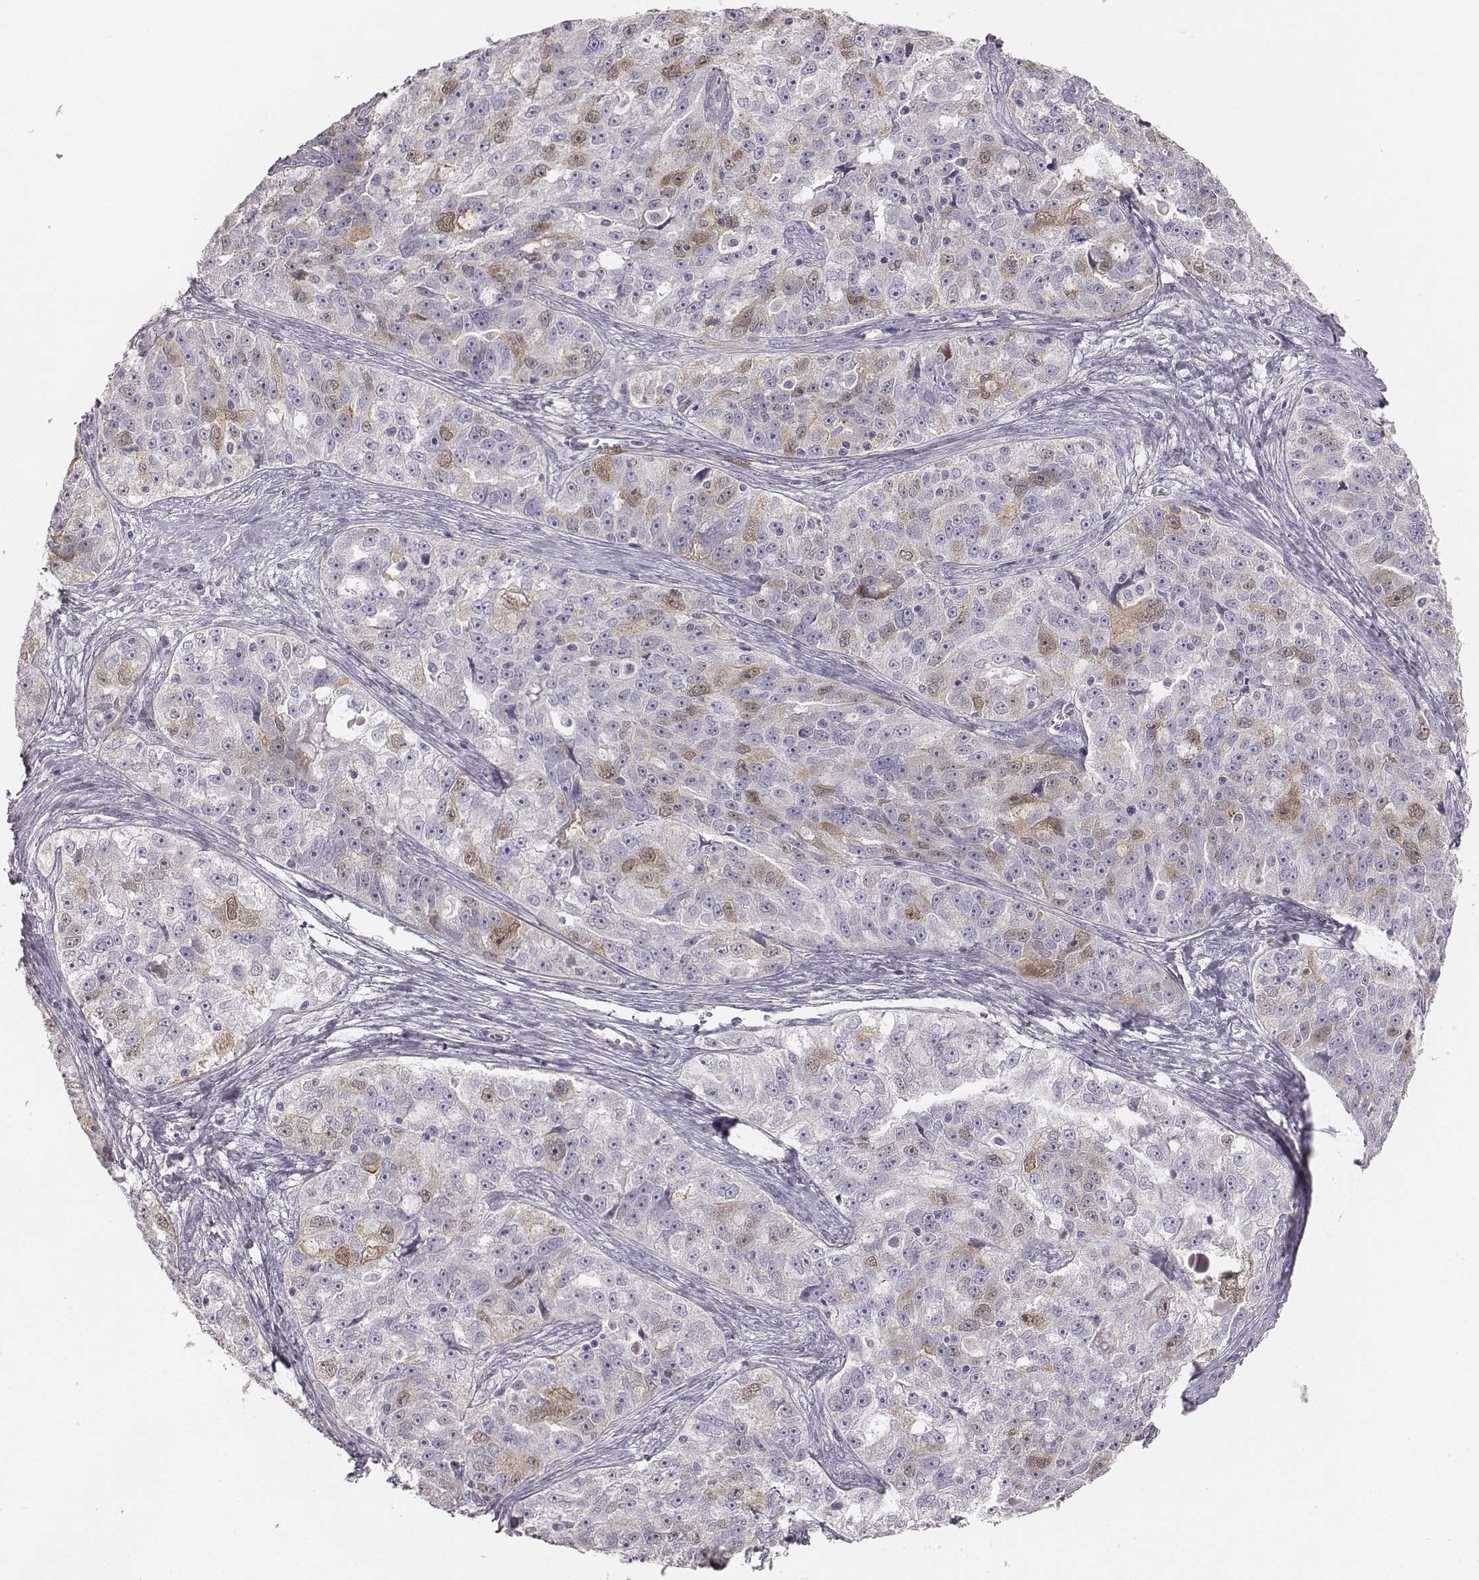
{"staining": {"intensity": "weak", "quantity": "<25%", "location": "nuclear"}, "tissue": "ovarian cancer", "cell_type": "Tumor cells", "image_type": "cancer", "snomed": [{"axis": "morphology", "description": "Cystadenocarcinoma, serous, NOS"}, {"axis": "topography", "description": "Ovary"}], "caption": "Immunohistochemistry (IHC) image of ovarian cancer (serous cystadenocarcinoma) stained for a protein (brown), which demonstrates no positivity in tumor cells. (DAB immunohistochemistry (IHC) visualized using brightfield microscopy, high magnification).", "gene": "PBK", "patient": {"sex": "female", "age": 51}}